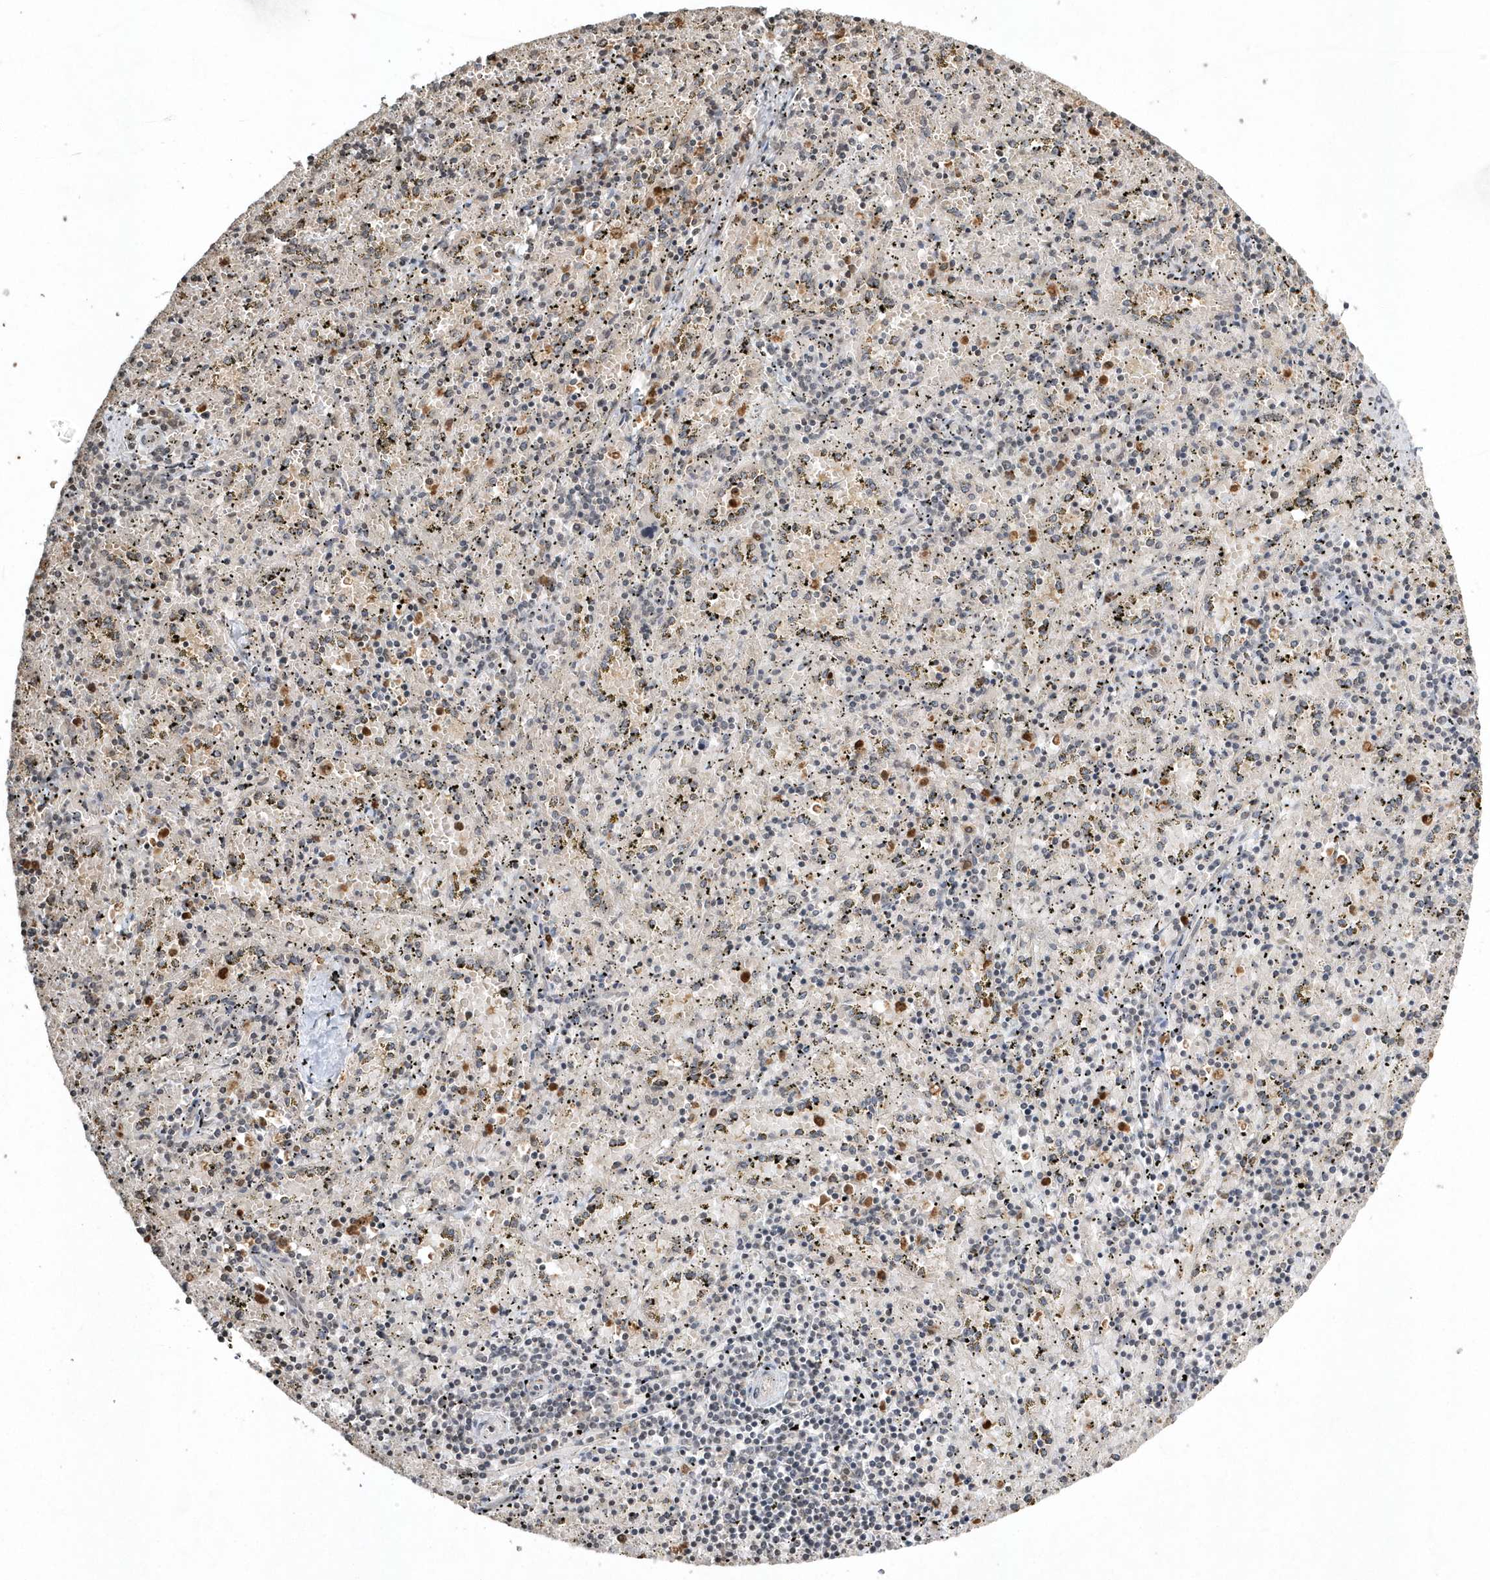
{"staining": {"intensity": "moderate", "quantity": "25%-75%", "location": "cytoplasmic/membranous"}, "tissue": "spleen", "cell_type": "Cells in red pulp", "image_type": "normal", "snomed": [{"axis": "morphology", "description": "Normal tissue, NOS"}, {"axis": "topography", "description": "Spleen"}], "caption": "An IHC image of benign tissue is shown. Protein staining in brown shows moderate cytoplasmic/membranous positivity in spleen within cells in red pulp.", "gene": "EIF2B1", "patient": {"sex": "male", "age": 11}}